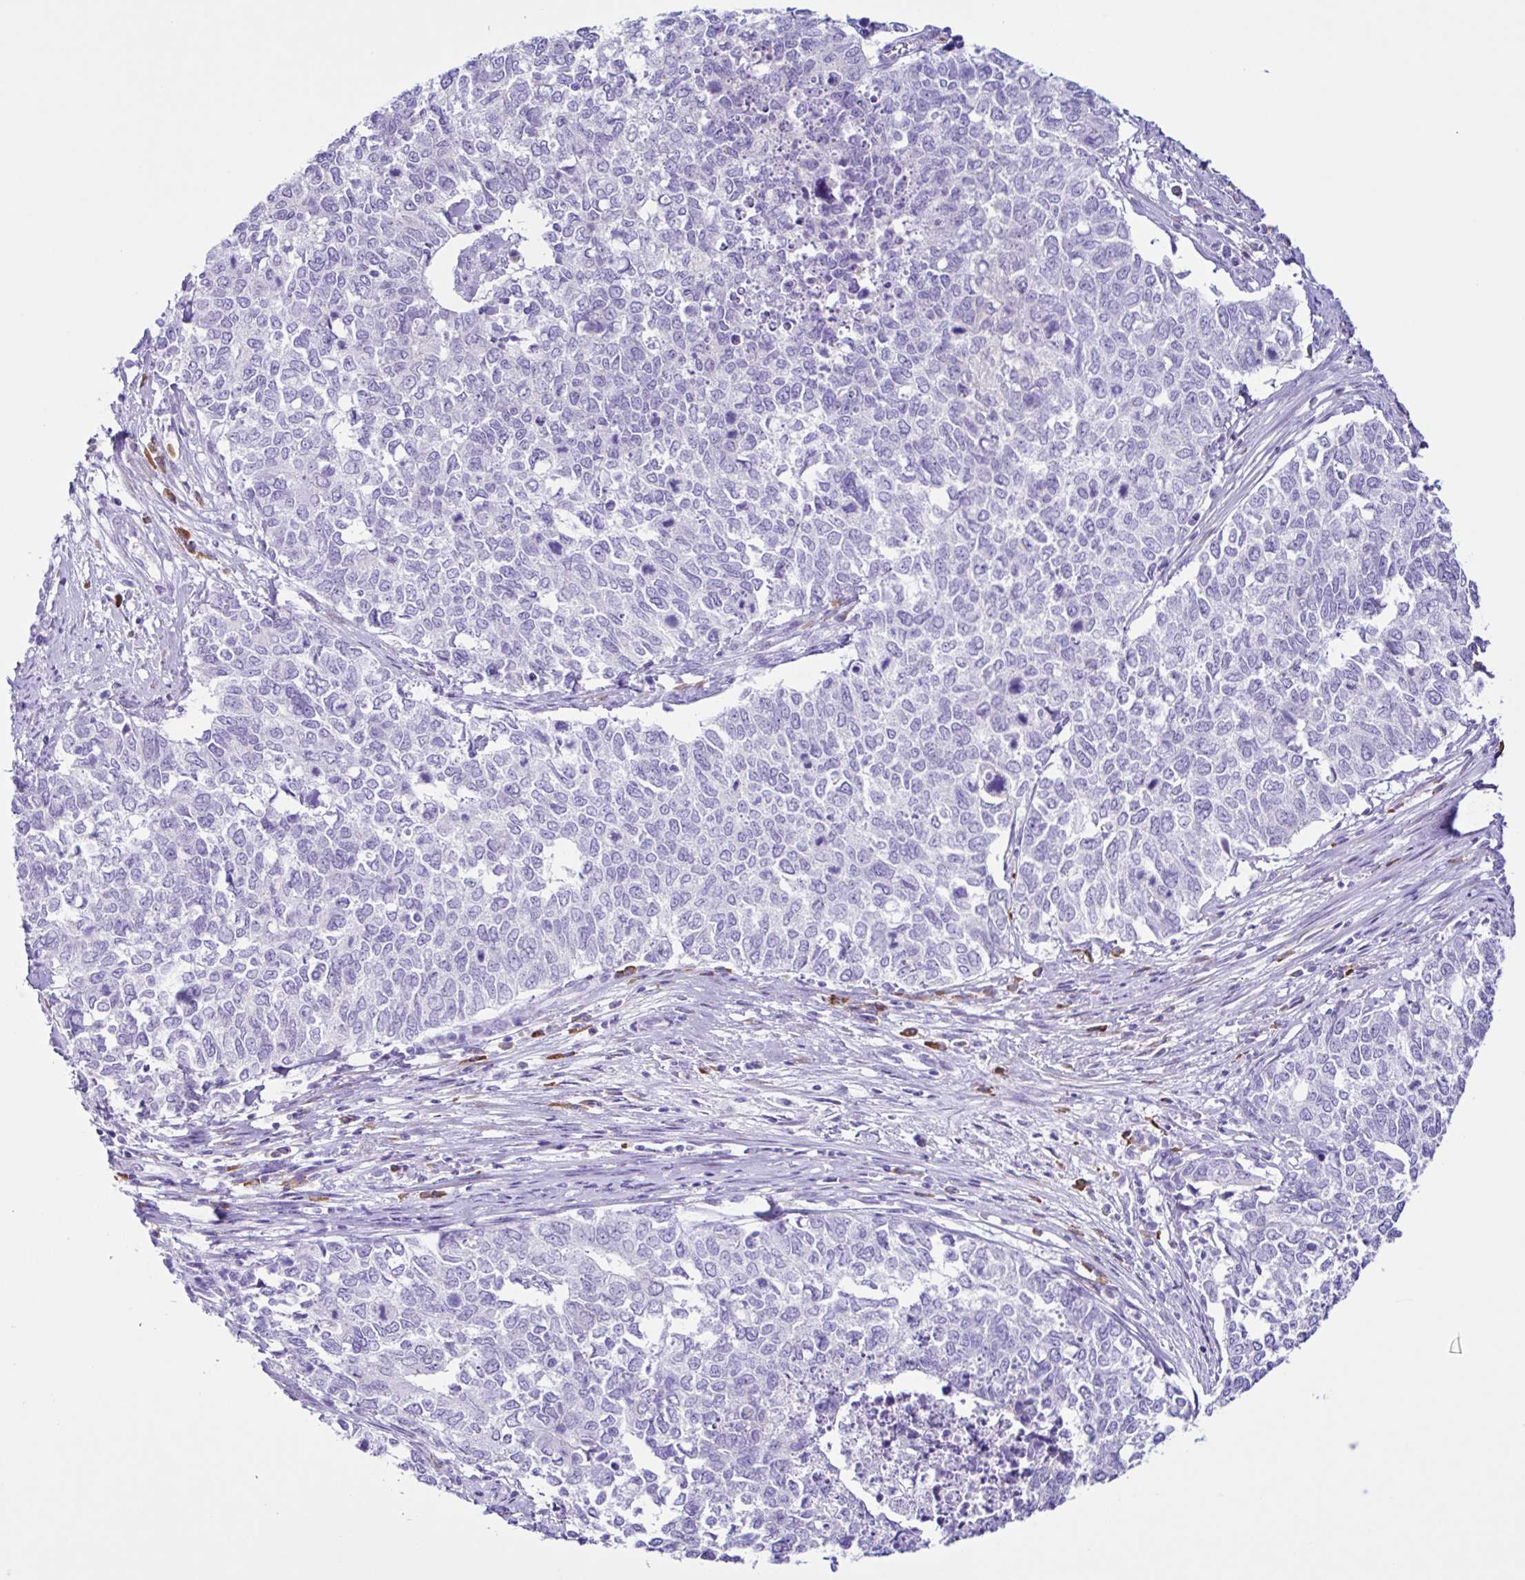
{"staining": {"intensity": "negative", "quantity": "none", "location": "none"}, "tissue": "cervical cancer", "cell_type": "Tumor cells", "image_type": "cancer", "snomed": [{"axis": "morphology", "description": "Adenocarcinoma, NOS"}, {"axis": "topography", "description": "Cervix"}], "caption": "Human cervical adenocarcinoma stained for a protein using IHC exhibits no positivity in tumor cells.", "gene": "PIGF", "patient": {"sex": "female", "age": 63}}